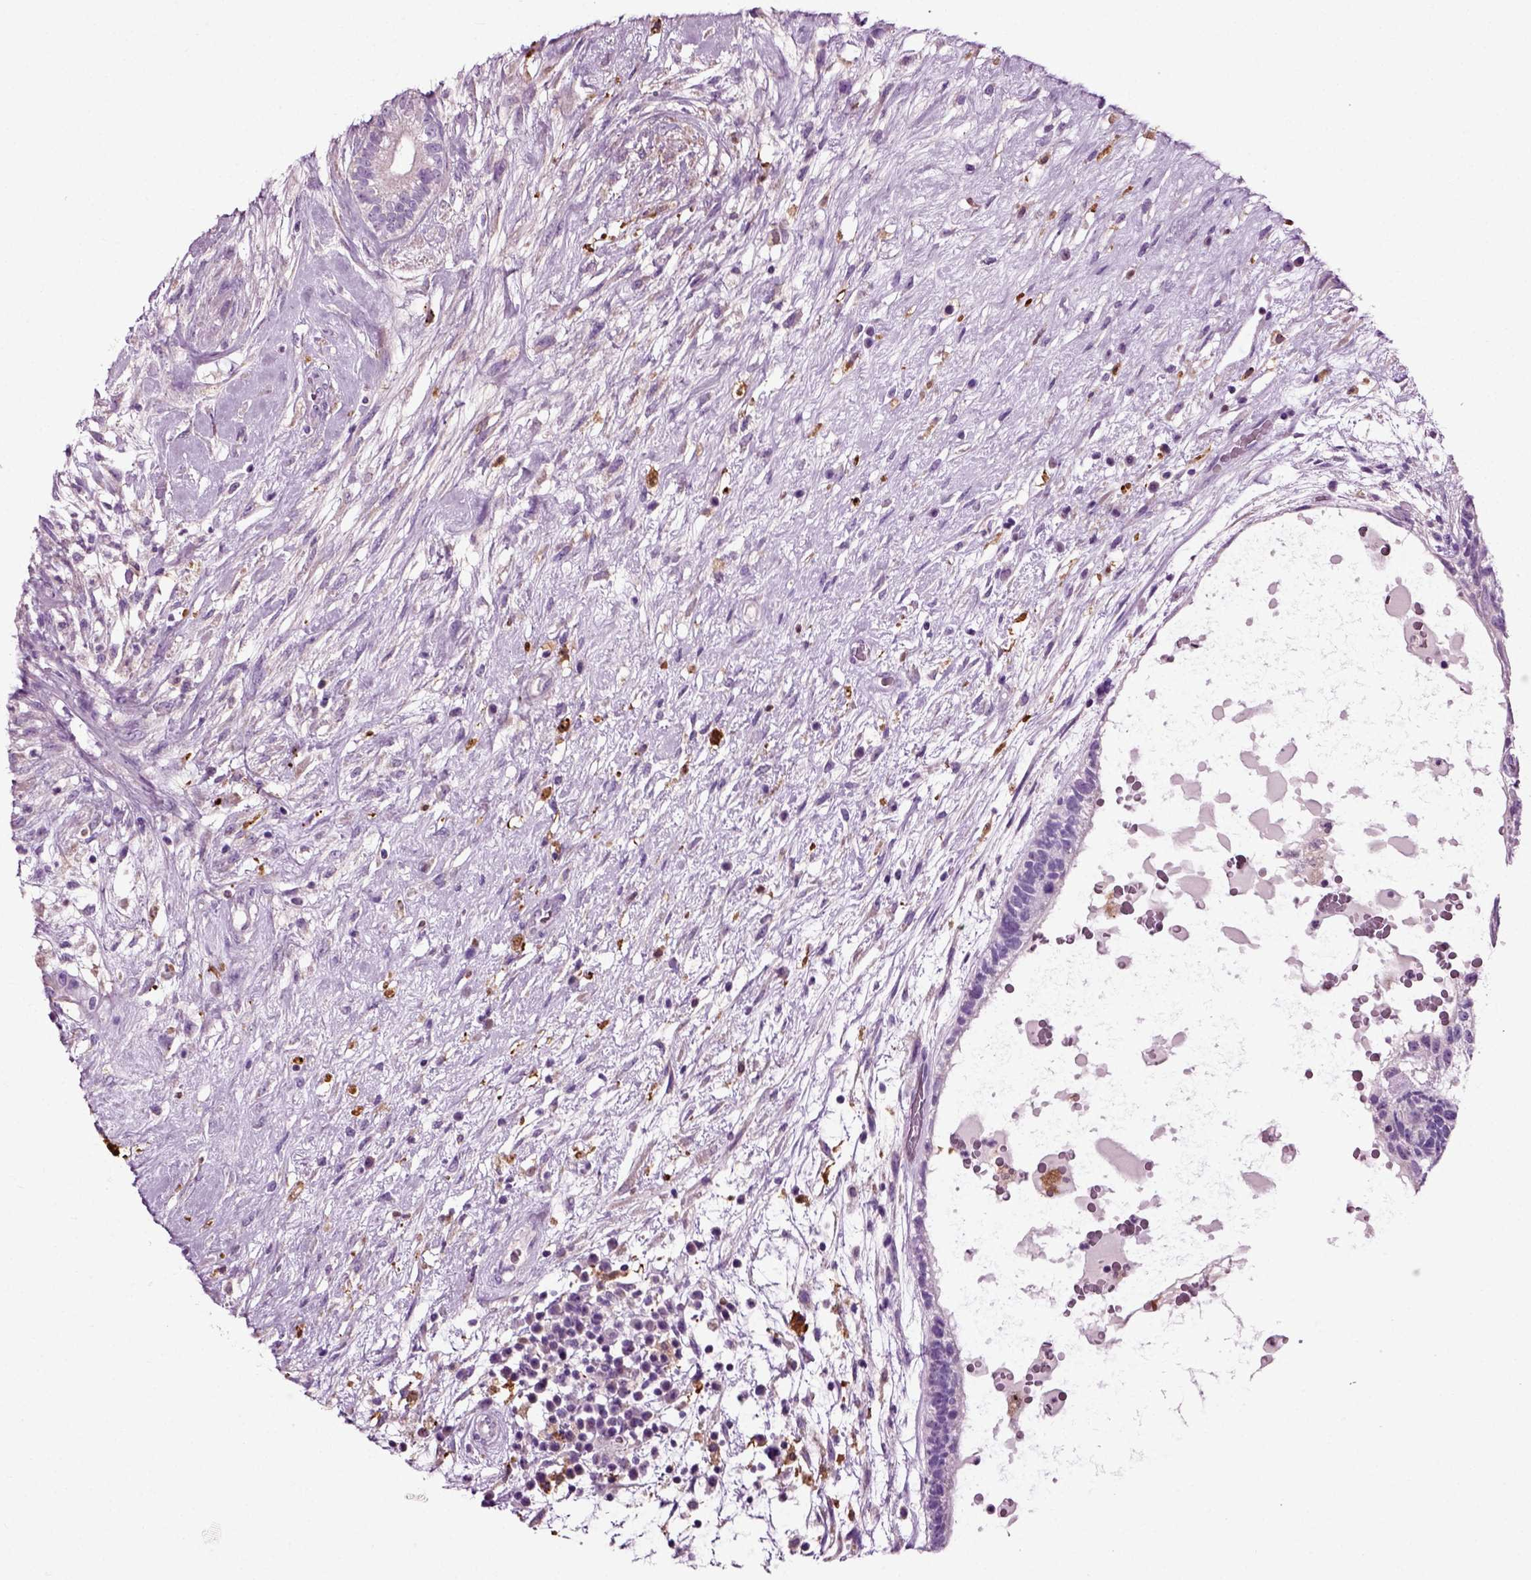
{"staining": {"intensity": "negative", "quantity": "none", "location": "none"}, "tissue": "testis cancer", "cell_type": "Tumor cells", "image_type": "cancer", "snomed": [{"axis": "morphology", "description": "Normal tissue, NOS"}, {"axis": "morphology", "description": "Carcinoma, Embryonal, NOS"}, {"axis": "topography", "description": "Testis"}], "caption": "Tumor cells show no significant protein positivity in testis cancer (embryonal carcinoma).", "gene": "DNAH10", "patient": {"sex": "male", "age": 32}}